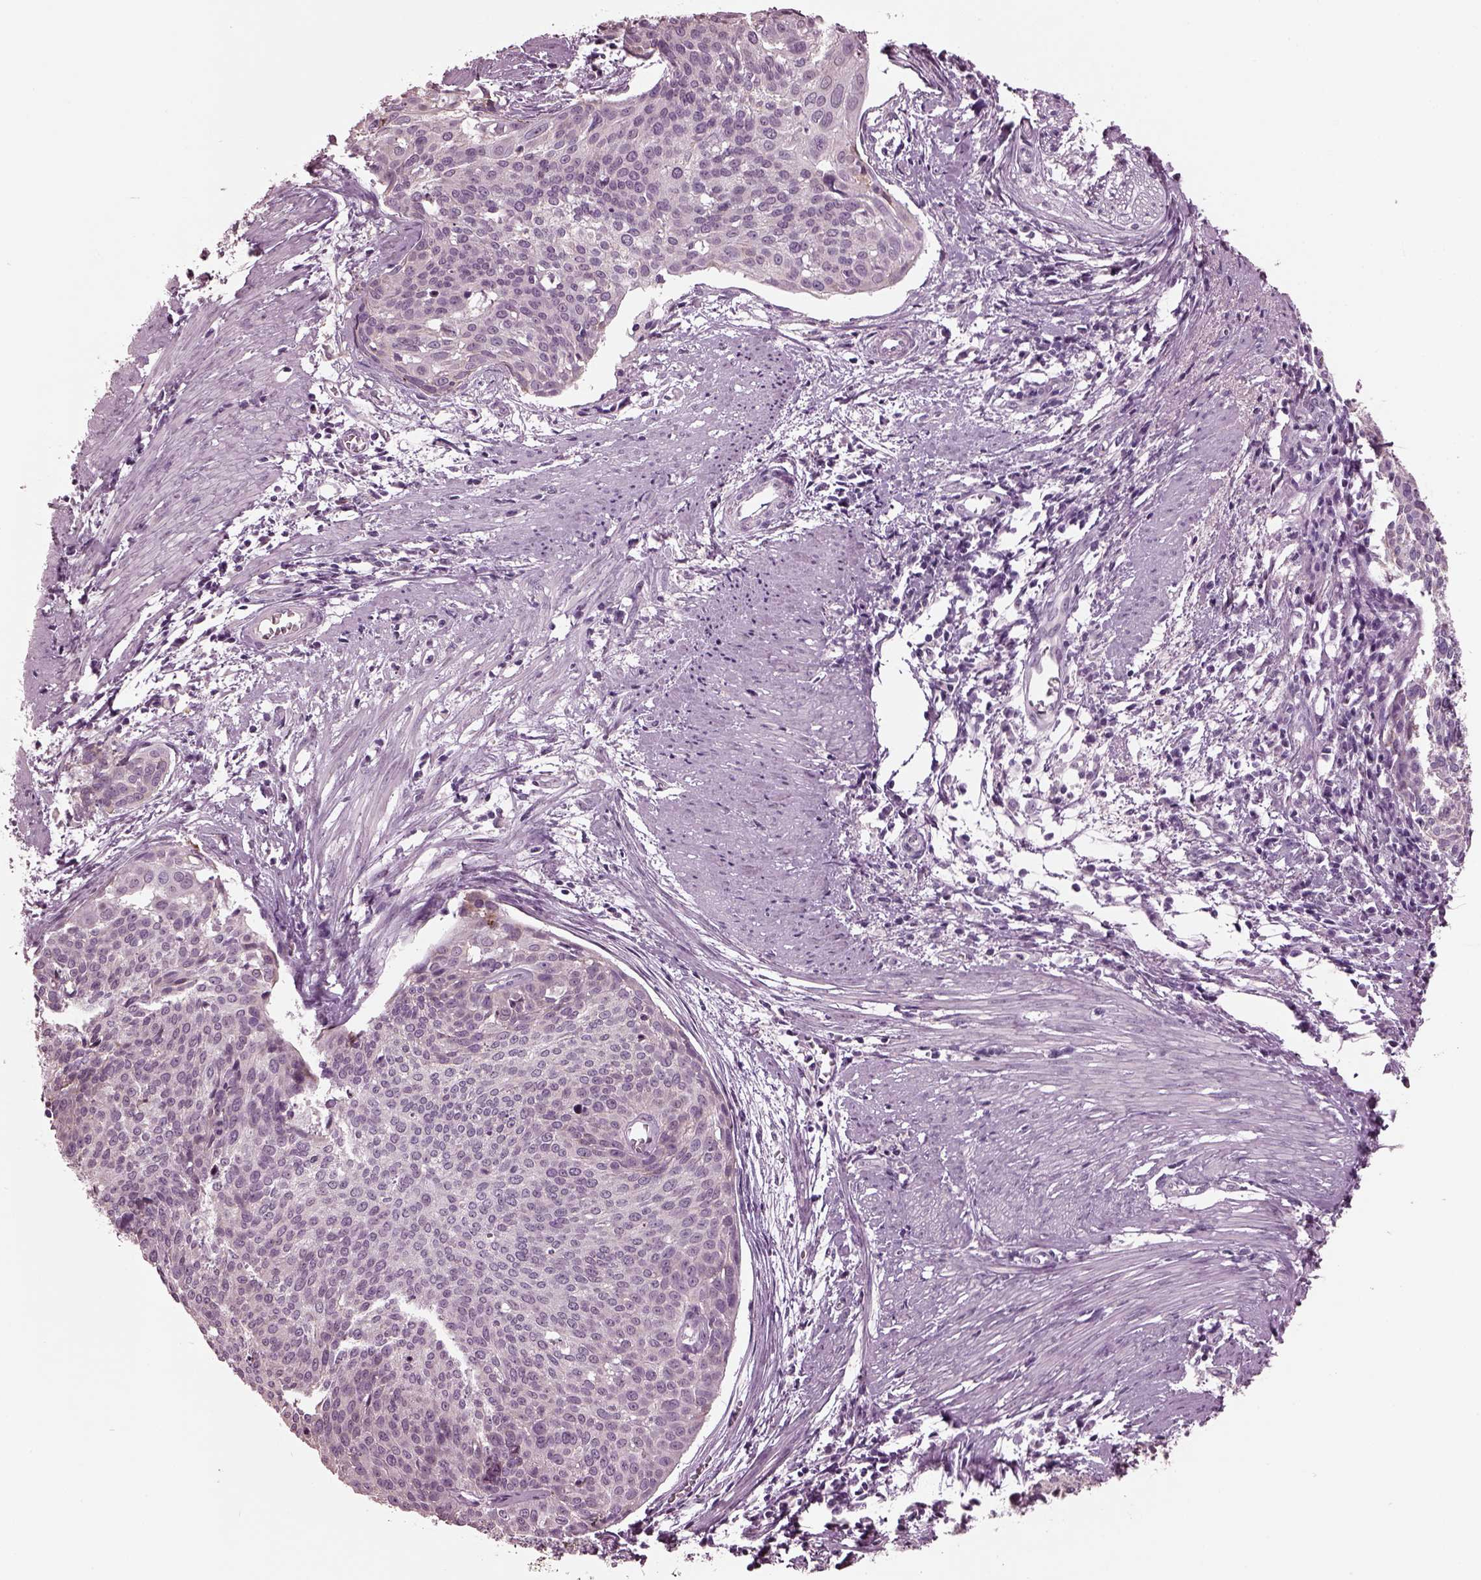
{"staining": {"intensity": "negative", "quantity": "none", "location": "none"}, "tissue": "cervical cancer", "cell_type": "Tumor cells", "image_type": "cancer", "snomed": [{"axis": "morphology", "description": "Squamous cell carcinoma, NOS"}, {"axis": "topography", "description": "Cervix"}], "caption": "The photomicrograph demonstrates no significant expression in tumor cells of cervical cancer (squamous cell carcinoma).", "gene": "MIB2", "patient": {"sex": "female", "age": 39}}